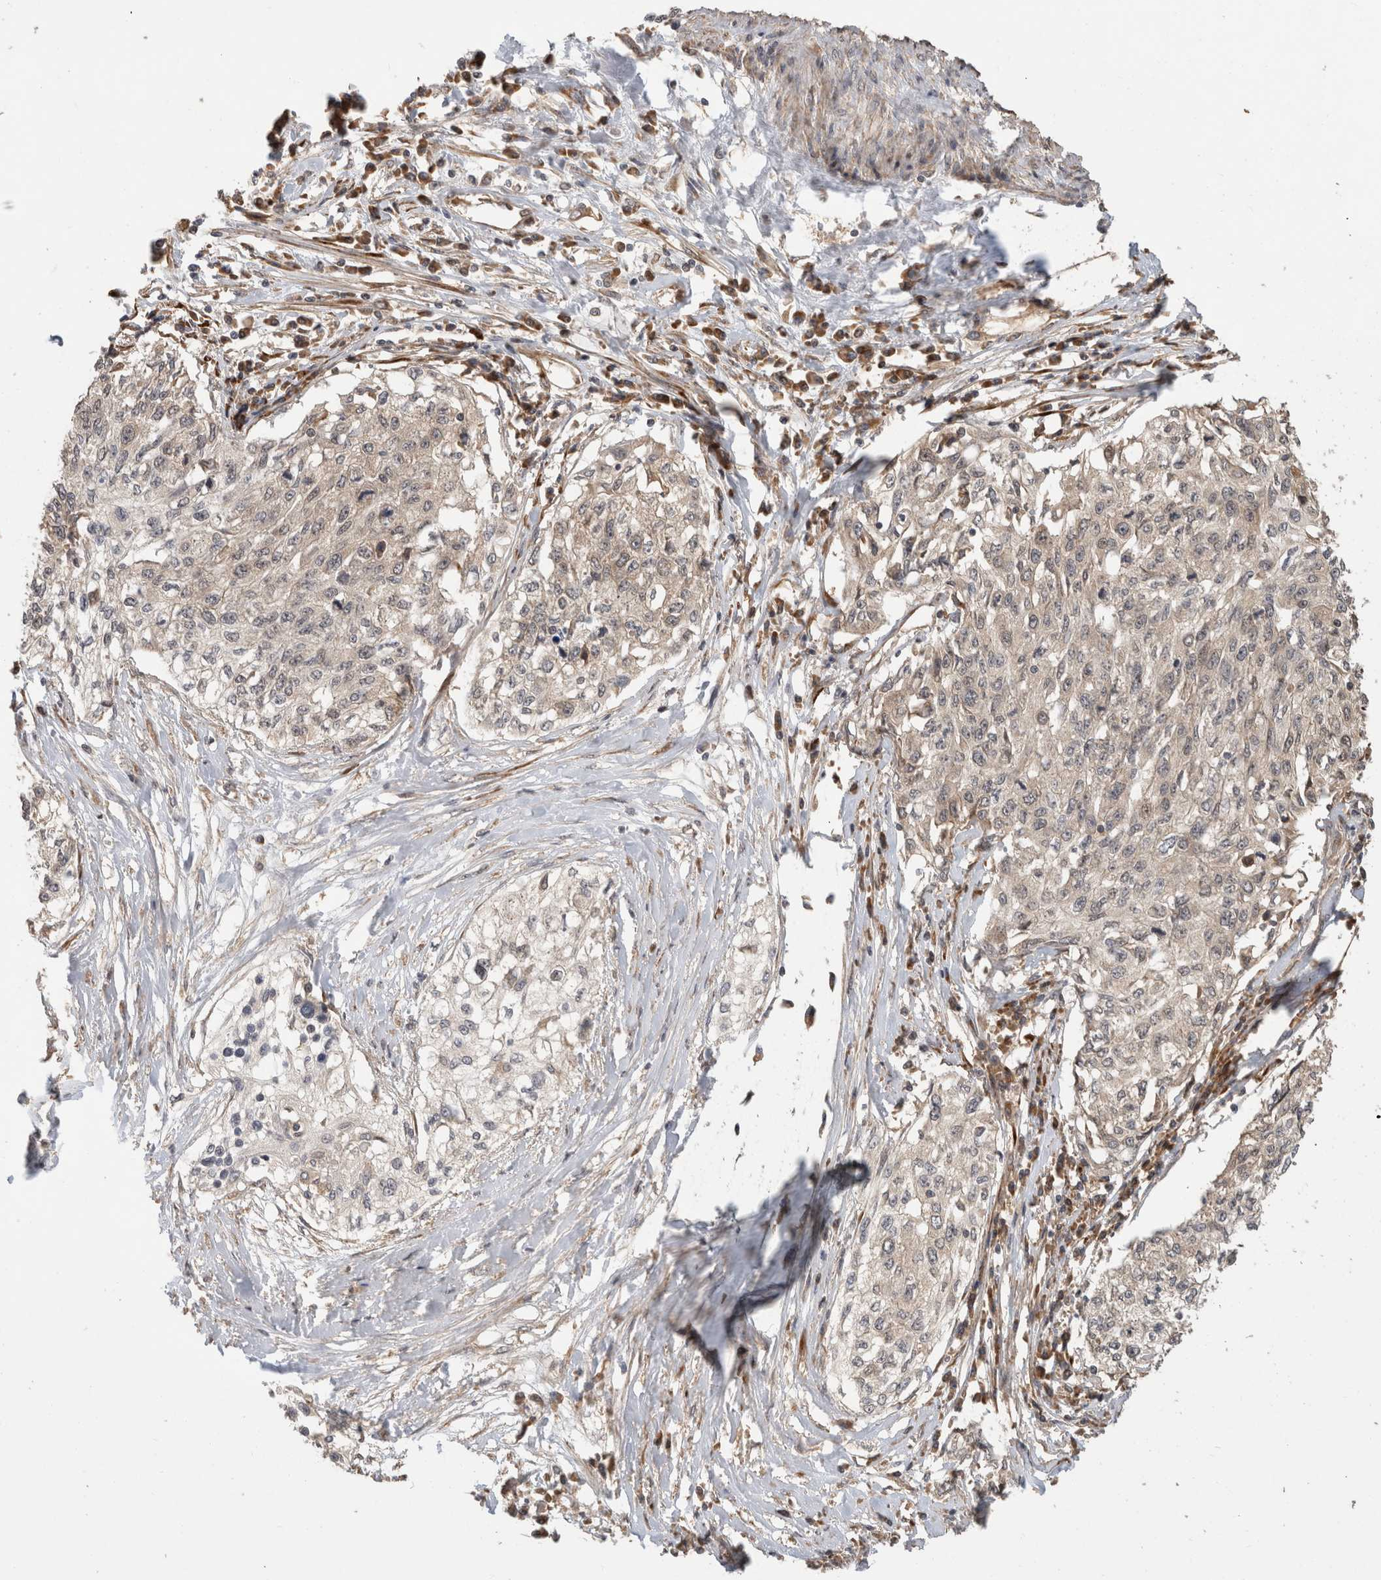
{"staining": {"intensity": "negative", "quantity": "none", "location": "none"}, "tissue": "cervical cancer", "cell_type": "Tumor cells", "image_type": "cancer", "snomed": [{"axis": "morphology", "description": "Squamous cell carcinoma, NOS"}, {"axis": "topography", "description": "Cervix"}], "caption": "An immunohistochemistry (IHC) image of cervical squamous cell carcinoma is shown. There is no staining in tumor cells of cervical squamous cell carcinoma. (DAB immunohistochemistry (IHC) visualized using brightfield microscopy, high magnification).", "gene": "PCDHB15", "patient": {"sex": "female", "age": 57}}